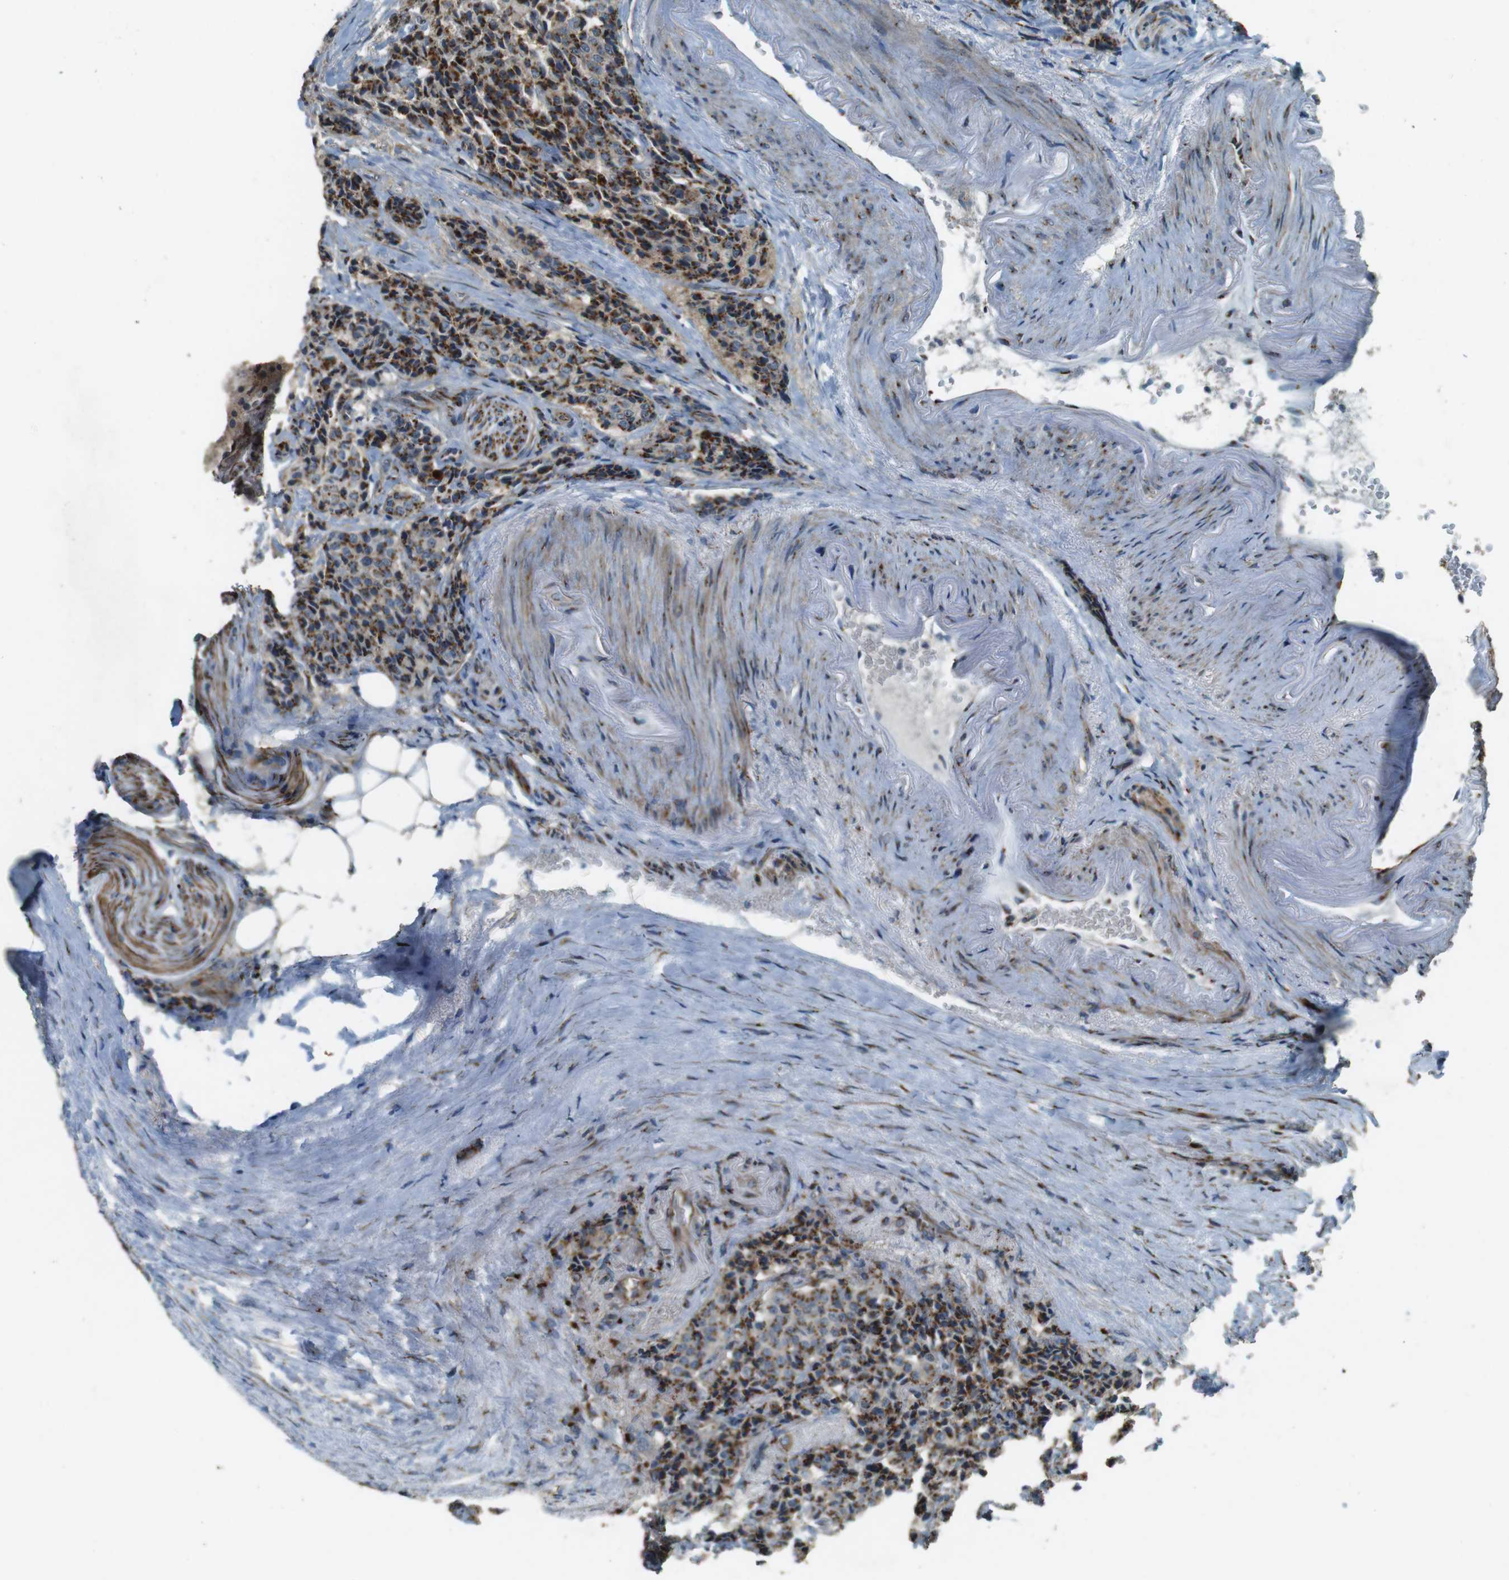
{"staining": {"intensity": "strong", "quantity": ">75%", "location": "cytoplasmic/membranous"}, "tissue": "carcinoid", "cell_type": "Tumor cells", "image_type": "cancer", "snomed": [{"axis": "morphology", "description": "Carcinoid, malignant, NOS"}, {"axis": "topography", "description": "Colon"}], "caption": "Malignant carcinoid was stained to show a protein in brown. There is high levels of strong cytoplasmic/membranous positivity in about >75% of tumor cells.", "gene": "TMEM115", "patient": {"sex": "female", "age": 61}}